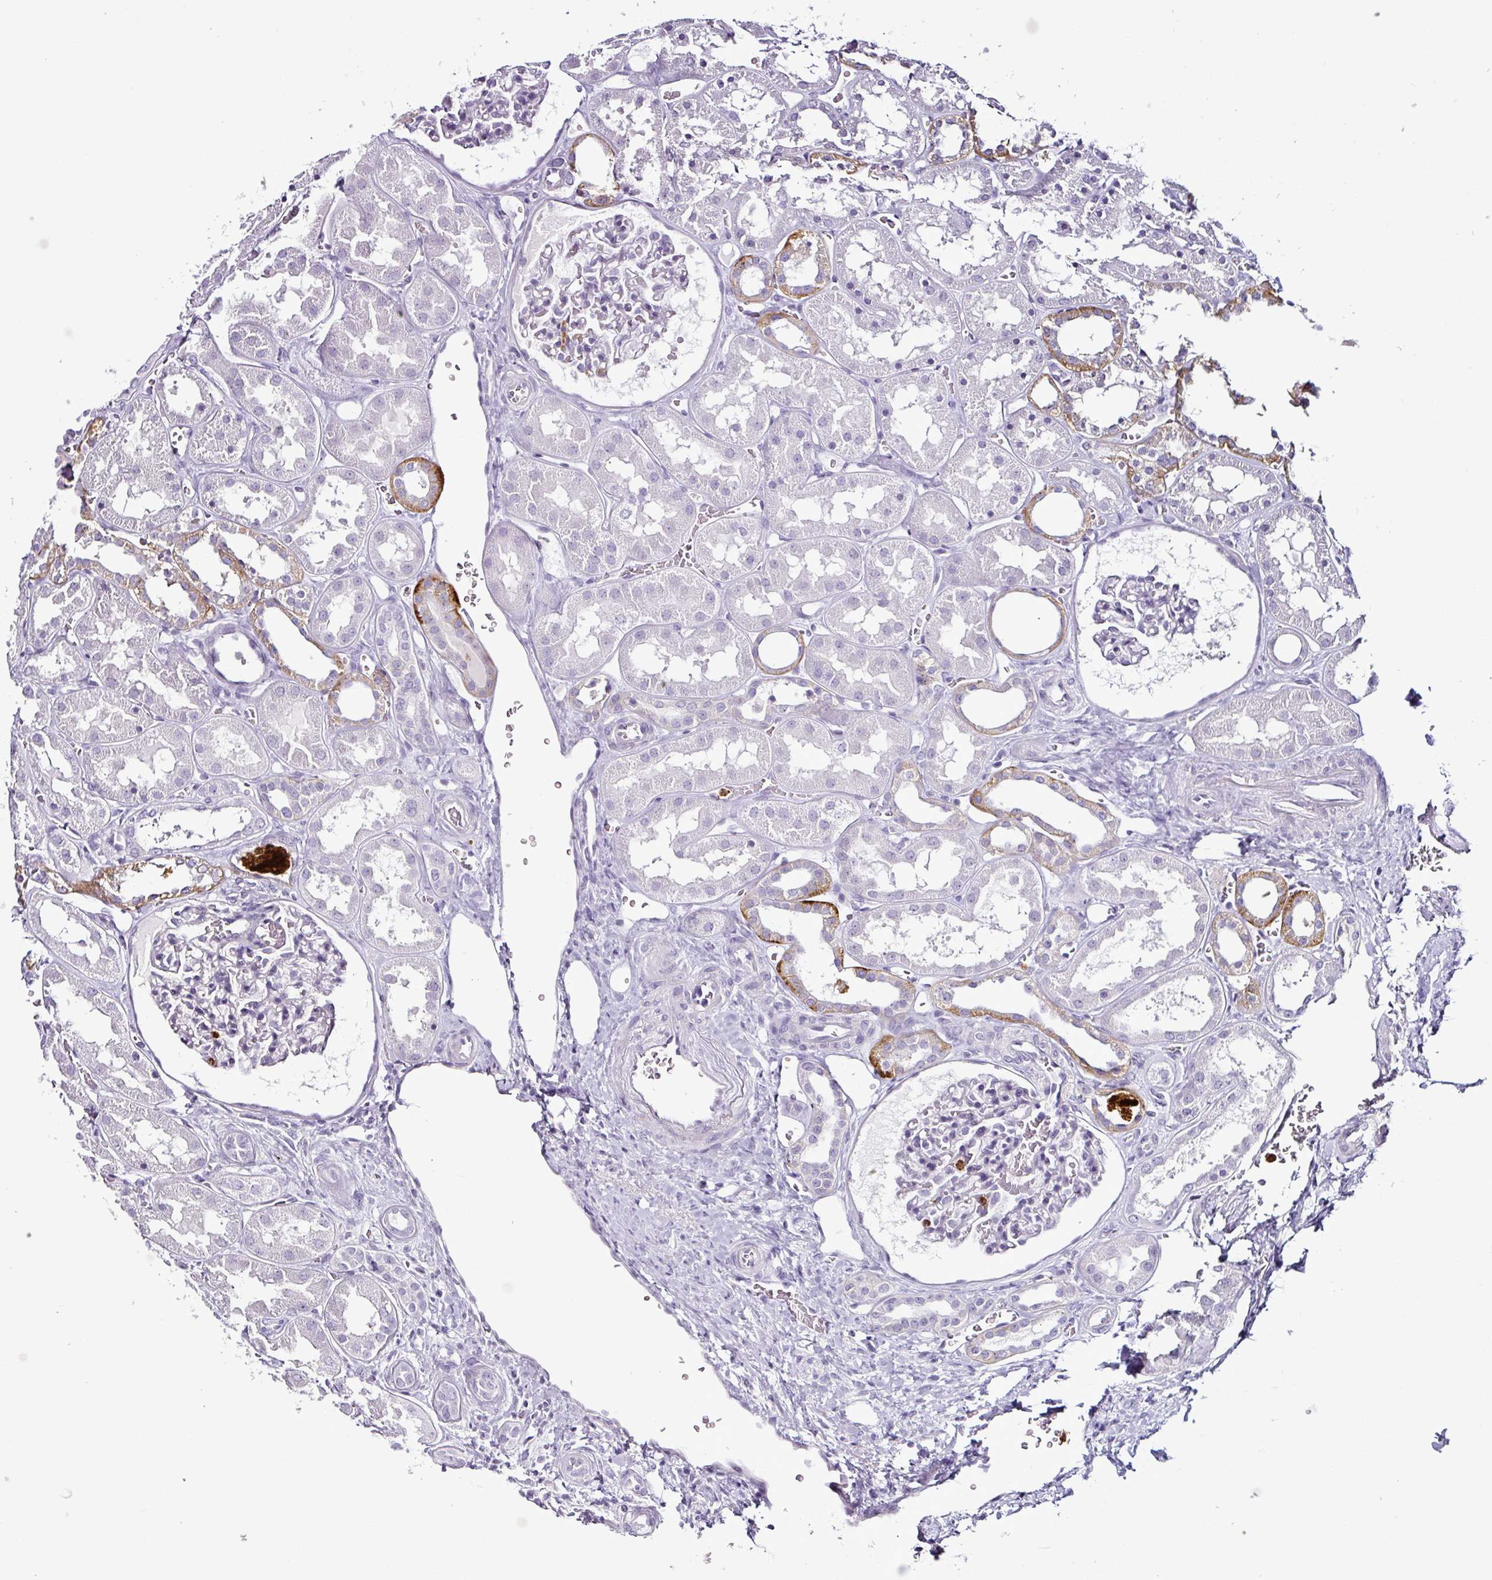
{"staining": {"intensity": "negative", "quantity": "none", "location": "none"}, "tissue": "kidney", "cell_type": "Cells in glomeruli", "image_type": "normal", "snomed": [{"axis": "morphology", "description": "Normal tissue, NOS"}, {"axis": "topography", "description": "Kidney"}], "caption": "DAB immunohistochemical staining of benign human kidney demonstrates no significant staining in cells in glomeruli. (Immunohistochemistry, brightfield microscopy, high magnification).", "gene": "TMEM178A", "patient": {"sex": "female", "age": 41}}